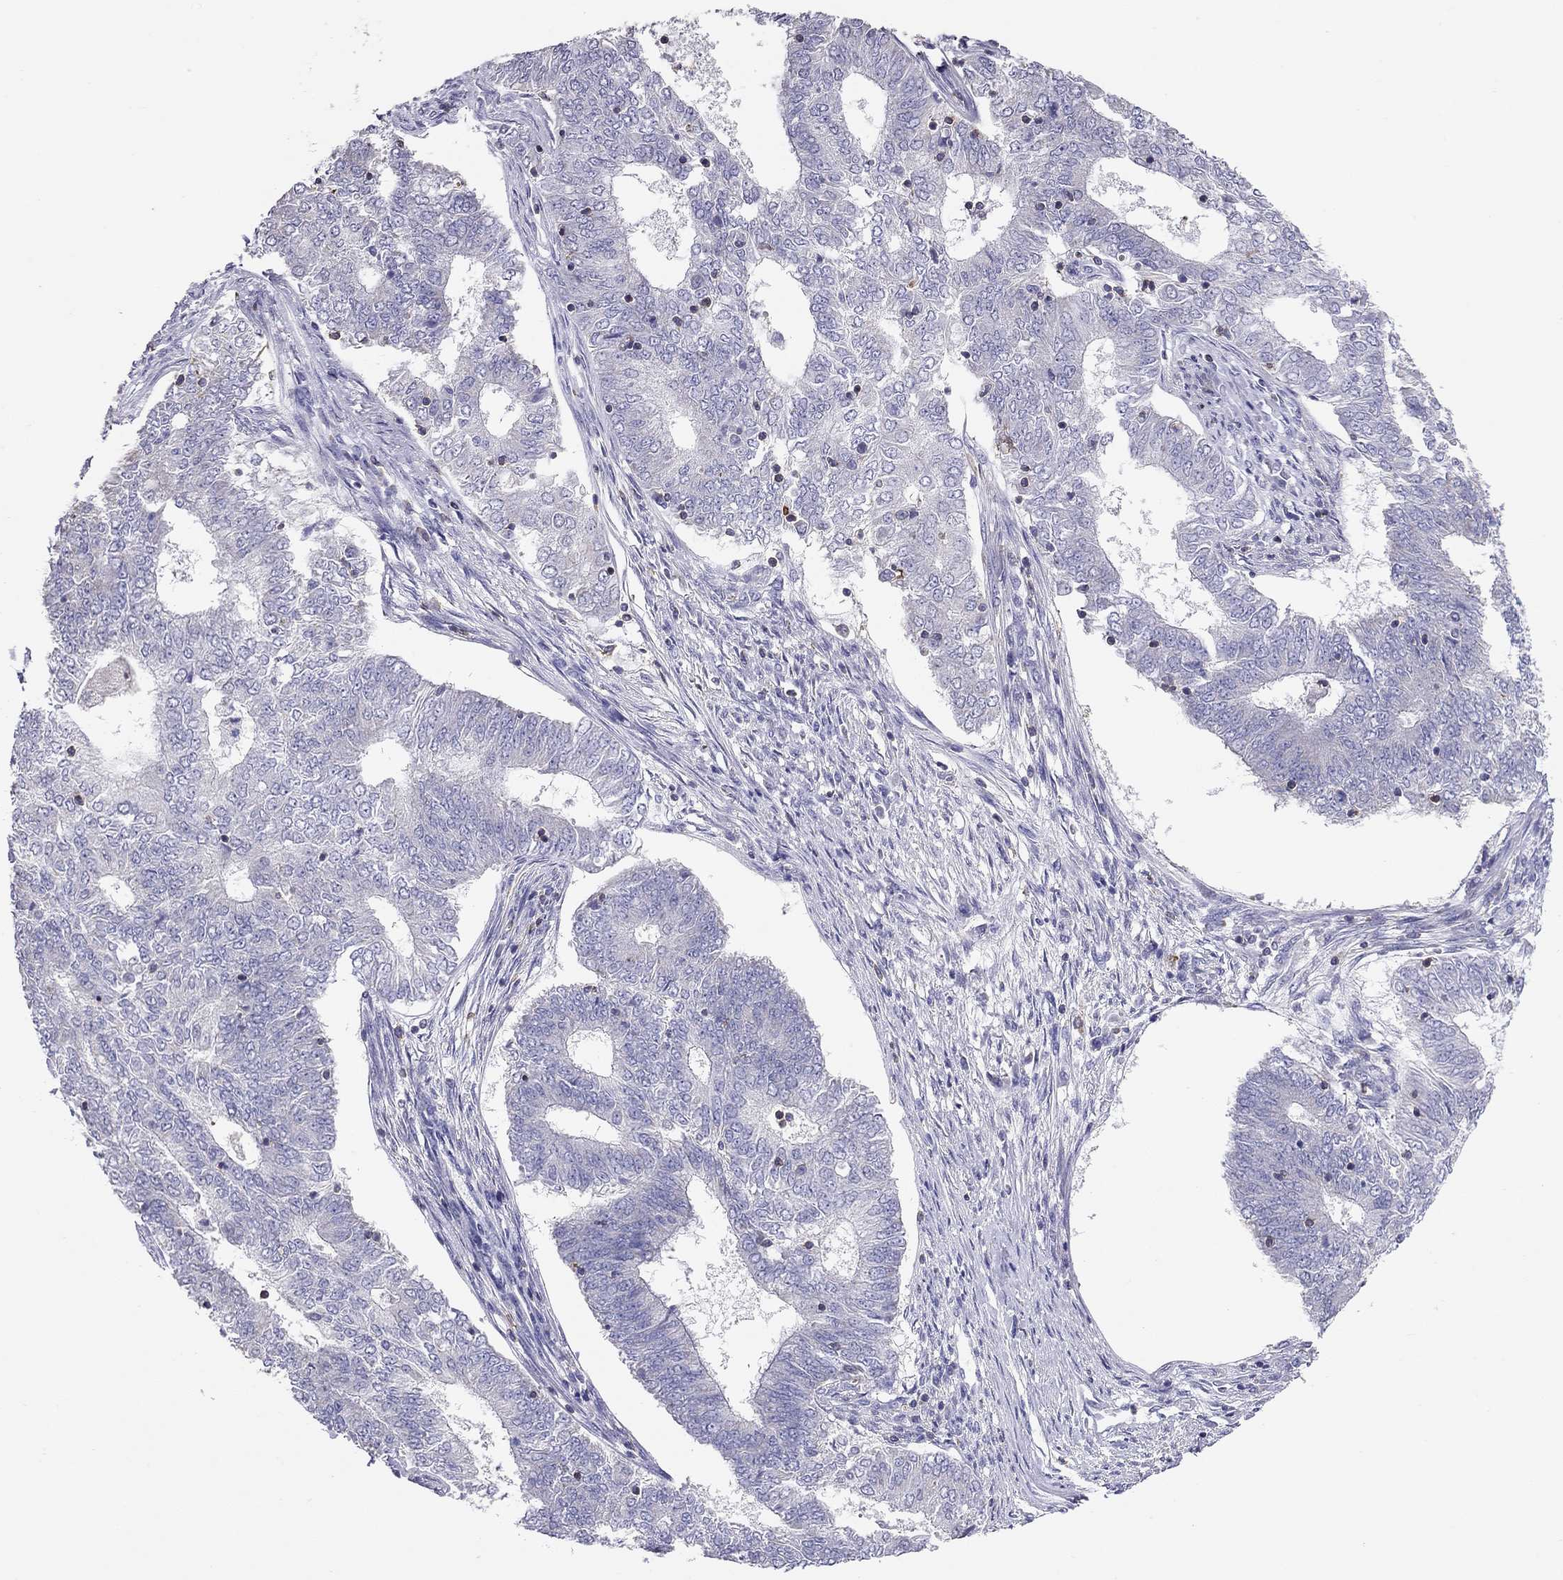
{"staining": {"intensity": "negative", "quantity": "none", "location": "none"}, "tissue": "endometrial cancer", "cell_type": "Tumor cells", "image_type": "cancer", "snomed": [{"axis": "morphology", "description": "Adenocarcinoma, NOS"}, {"axis": "topography", "description": "Endometrium"}], "caption": "IHC of endometrial cancer (adenocarcinoma) shows no staining in tumor cells. (Brightfield microscopy of DAB (3,3'-diaminobenzidine) immunohistochemistry (IHC) at high magnification).", "gene": "CITED1", "patient": {"sex": "female", "age": 62}}